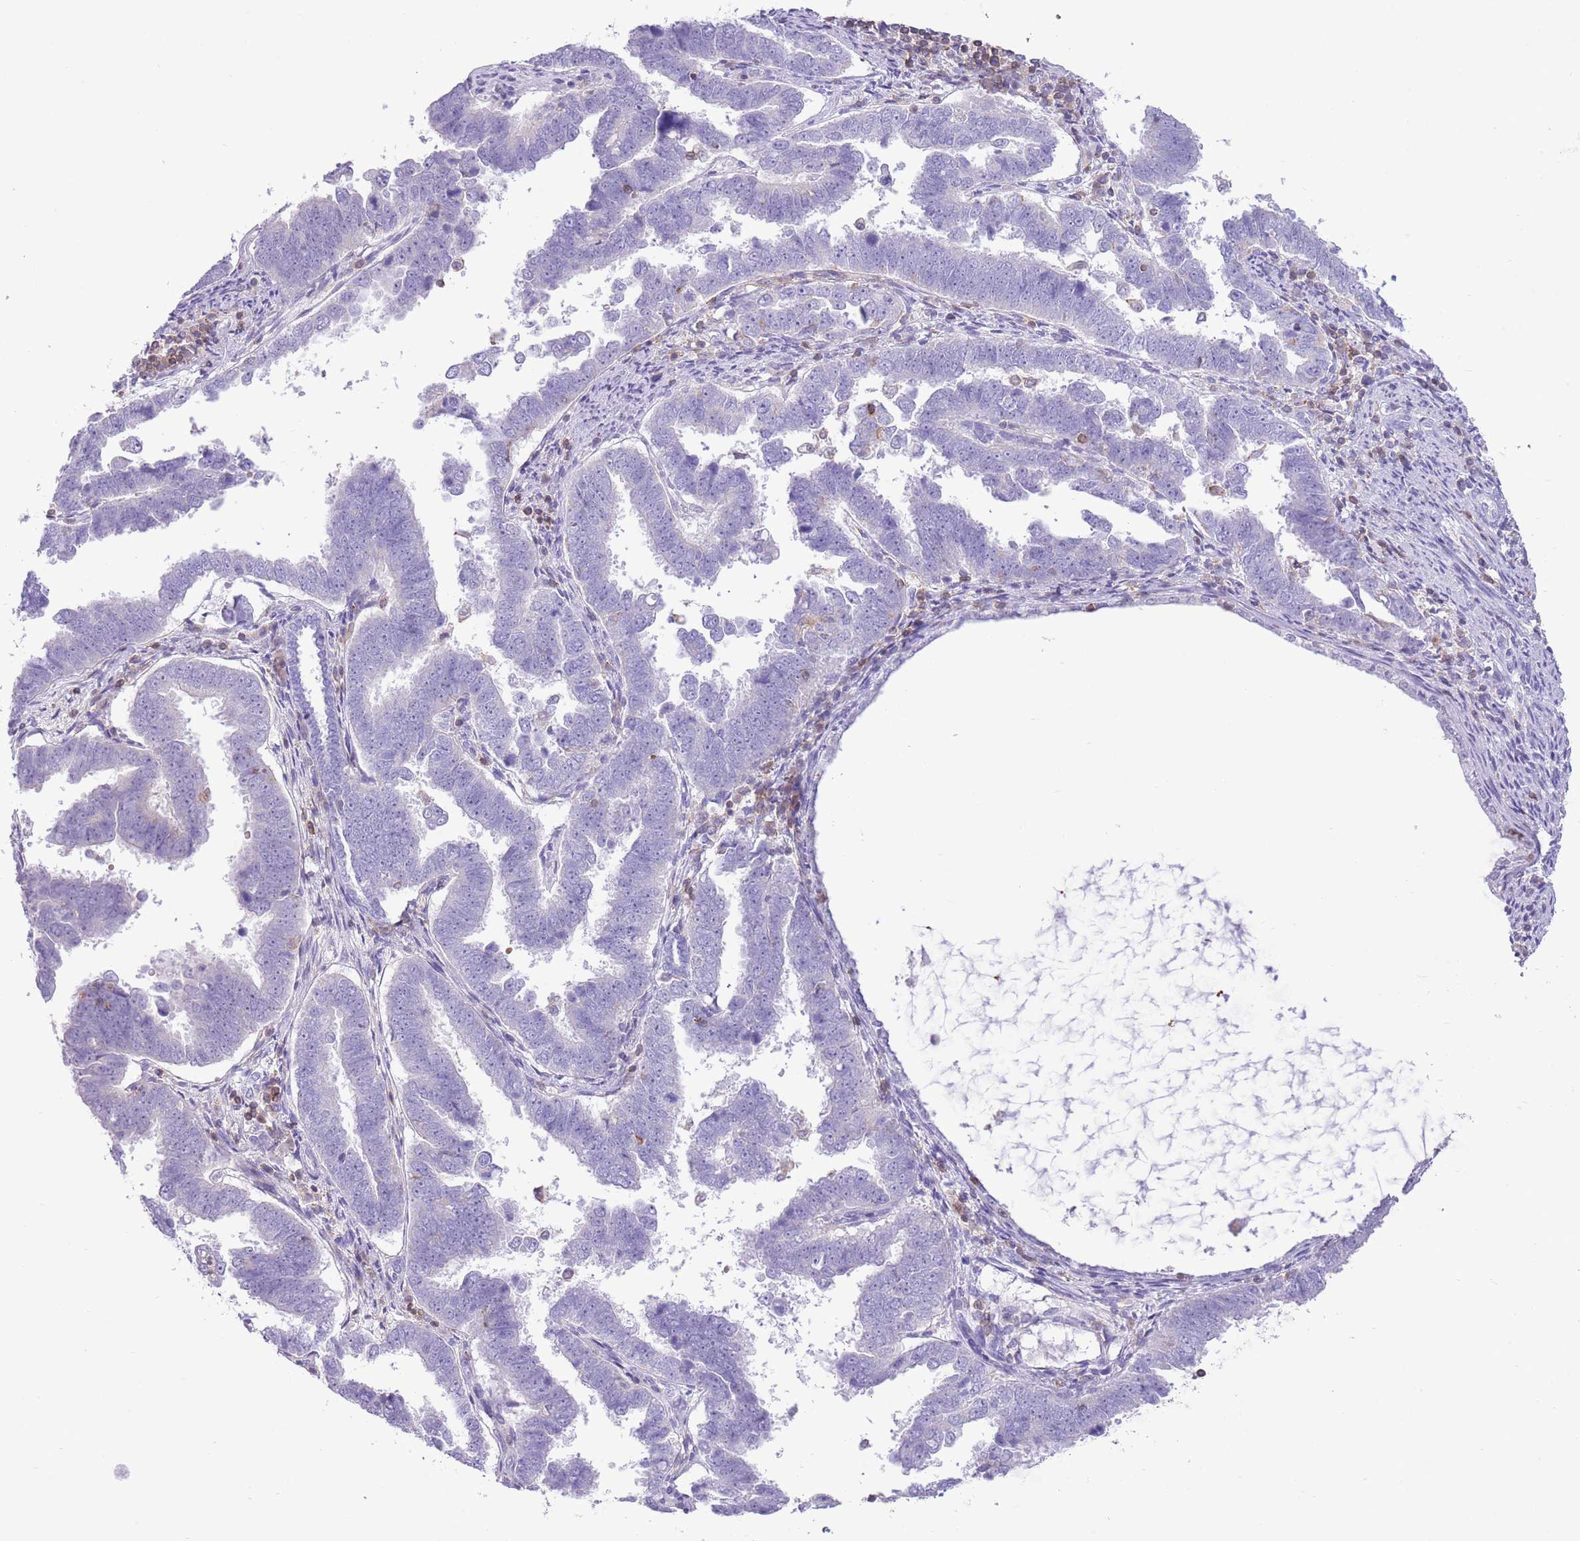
{"staining": {"intensity": "negative", "quantity": "none", "location": "none"}, "tissue": "endometrial cancer", "cell_type": "Tumor cells", "image_type": "cancer", "snomed": [{"axis": "morphology", "description": "Adenocarcinoma, NOS"}, {"axis": "topography", "description": "Endometrium"}], "caption": "Endometrial adenocarcinoma was stained to show a protein in brown. There is no significant positivity in tumor cells.", "gene": "OR4Q3", "patient": {"sex": "female", "age": 75}}